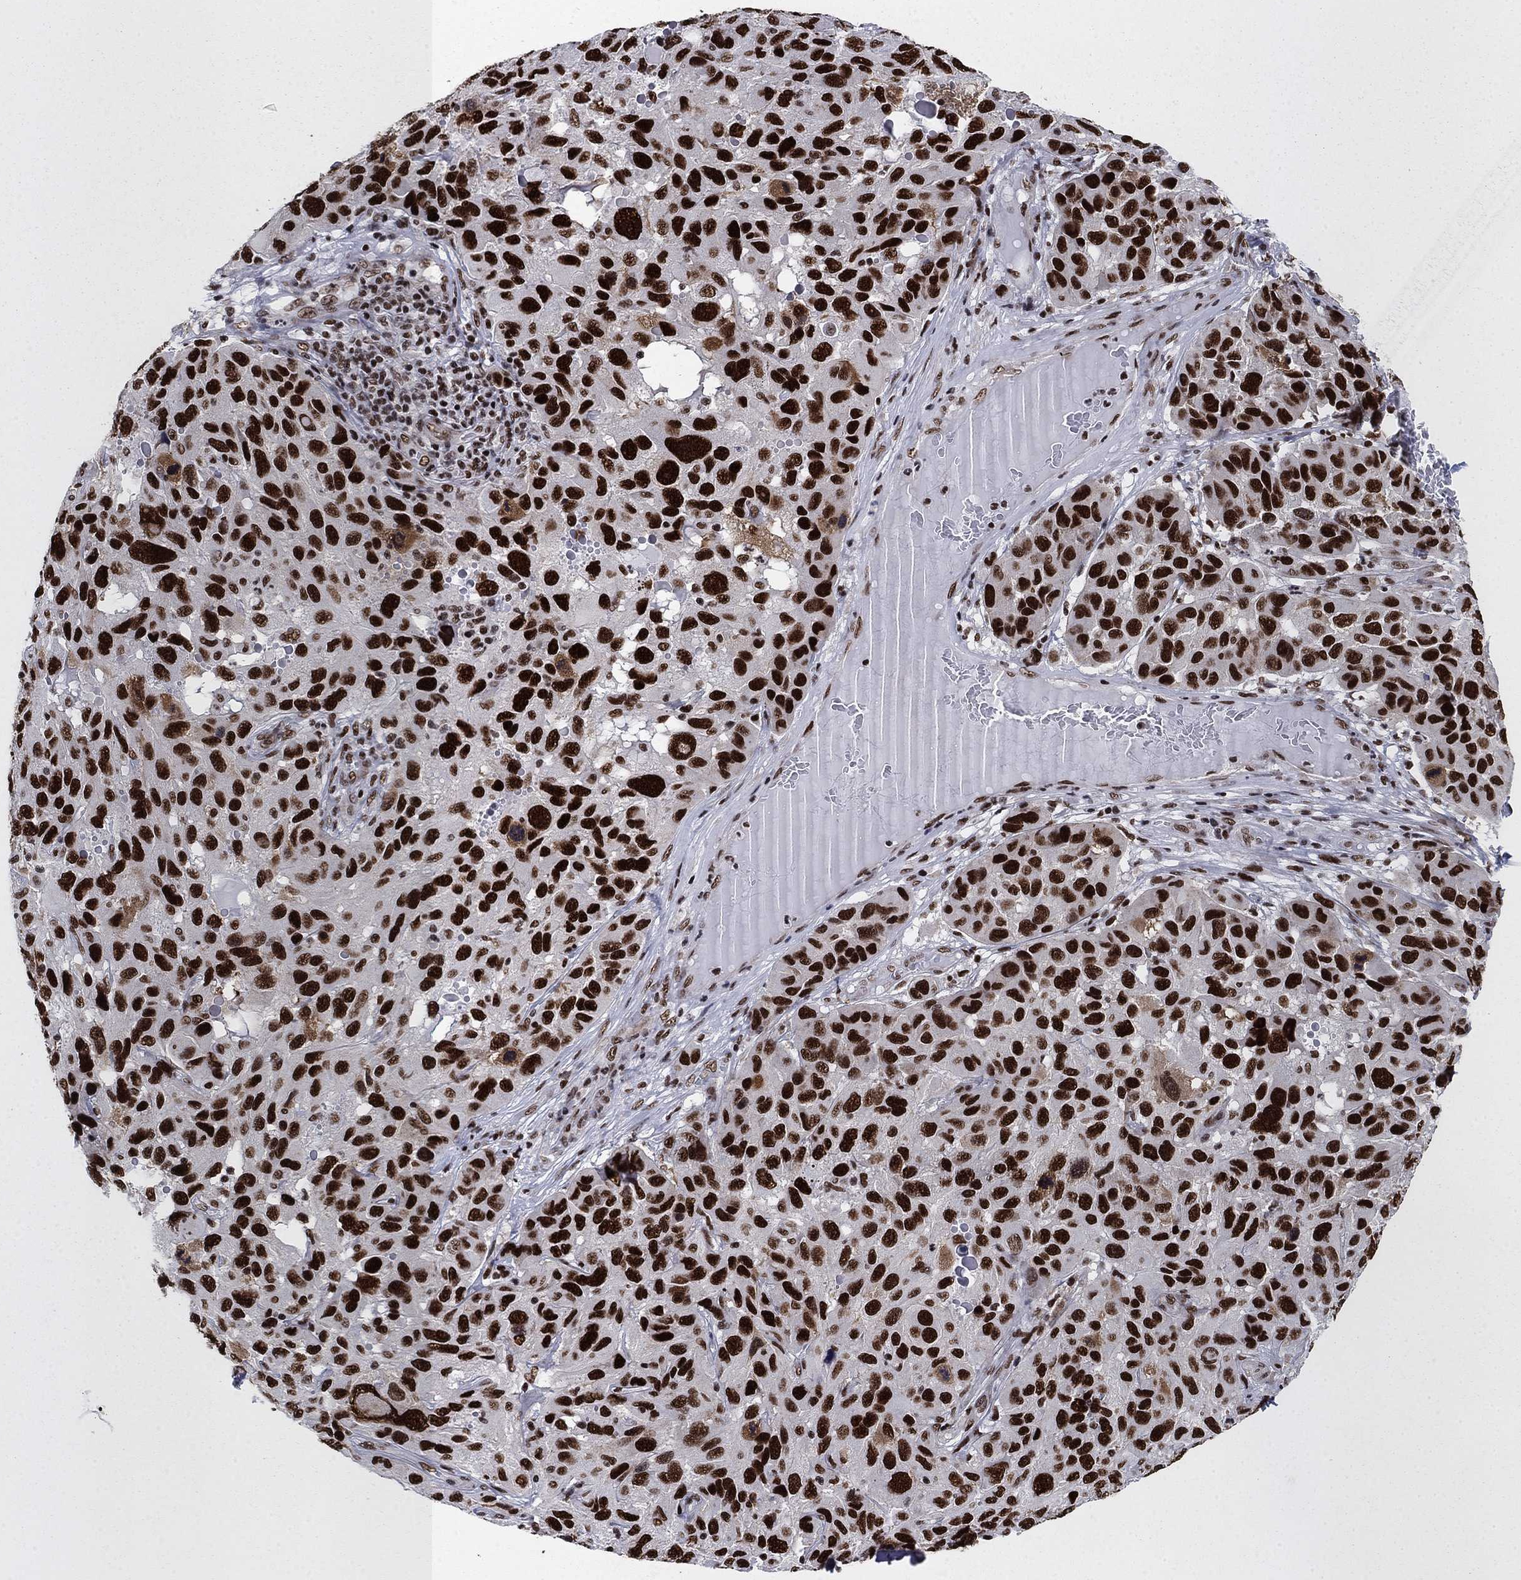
{"staining": {"intensity": "strong", "quantity": ">75%", "location": "nuclear"}, "tissue": "melanoma", "cell_type": "Tumor cells", "image_type": "cancer", "snomed": [{"axis": "morphology", "description": "Malignant melanoma, NOS"}, {"axis": "topography", "description": "Skin"}], "caption": "DAB (3,3'-diaminobenzidine) immunohistochemical staining of melanoma exhibits strong nuclear protein expression in about >75% of tumor cells.", "gene": "RPRD1B", "patient": {"sex": "male", "age": 53}}